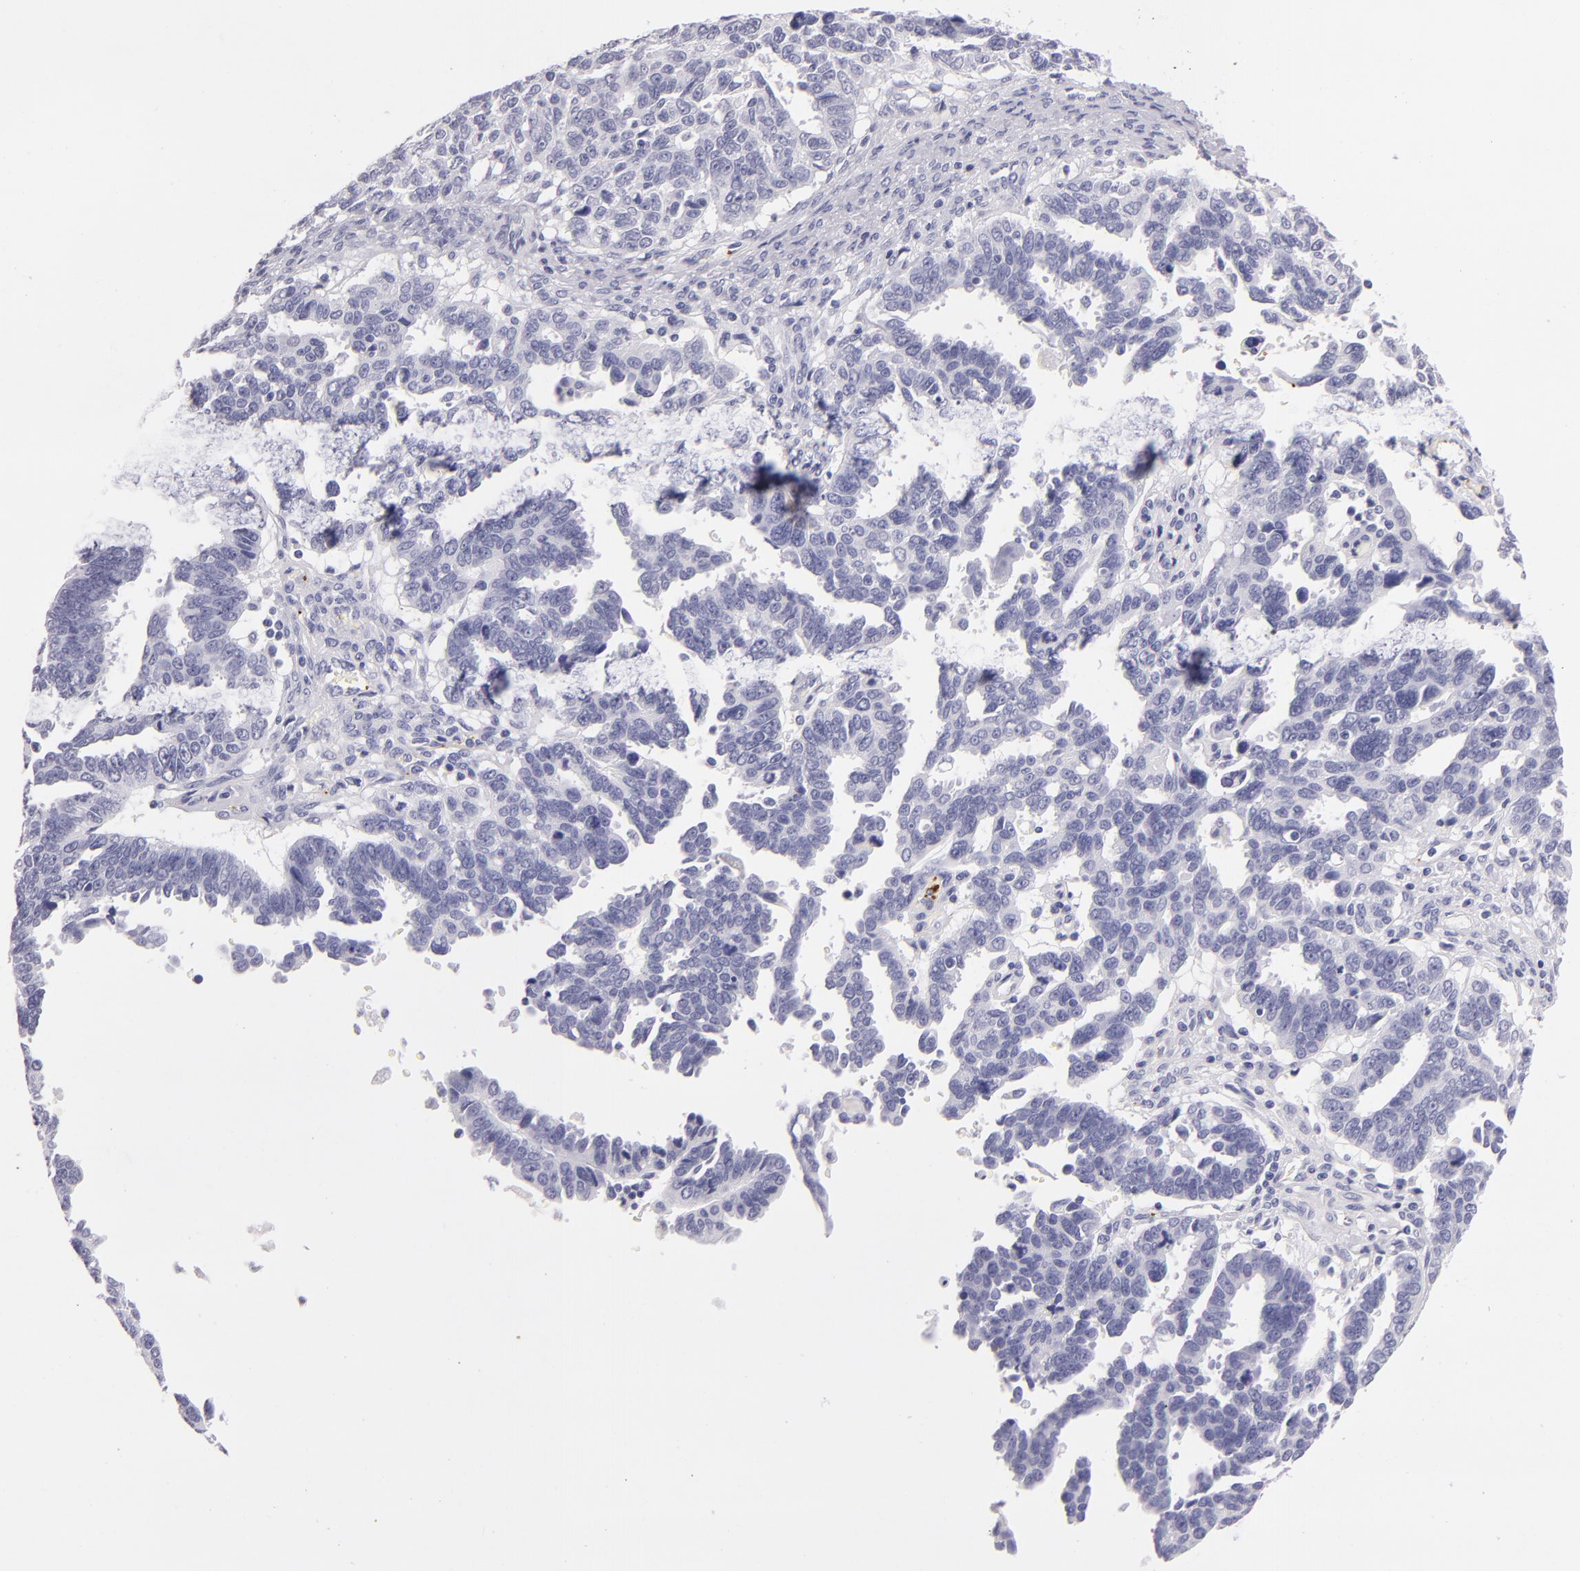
{"staining": {"intensity": "negative", "quantity": "none", "location": "none"}, "tissue": "ovarian cancer", "cell_type": "Tumor cells", "image_type": "cancer", "snomed": [{"axis": "morphology", "description": "Carcinoma, endometroid"}, {"axis": "morphology", "description": "Cystadenocarcinoma, serous, NOS"}, {"axis": "topography", "description": "Ovary"}], "caption": "Immunohistochemical staining of human ovarian endometroid carcinoma exhibits no significant expression in tumor cells.", "gene": "GP1BA", "patient": {"sex": "female", "age": 45}}